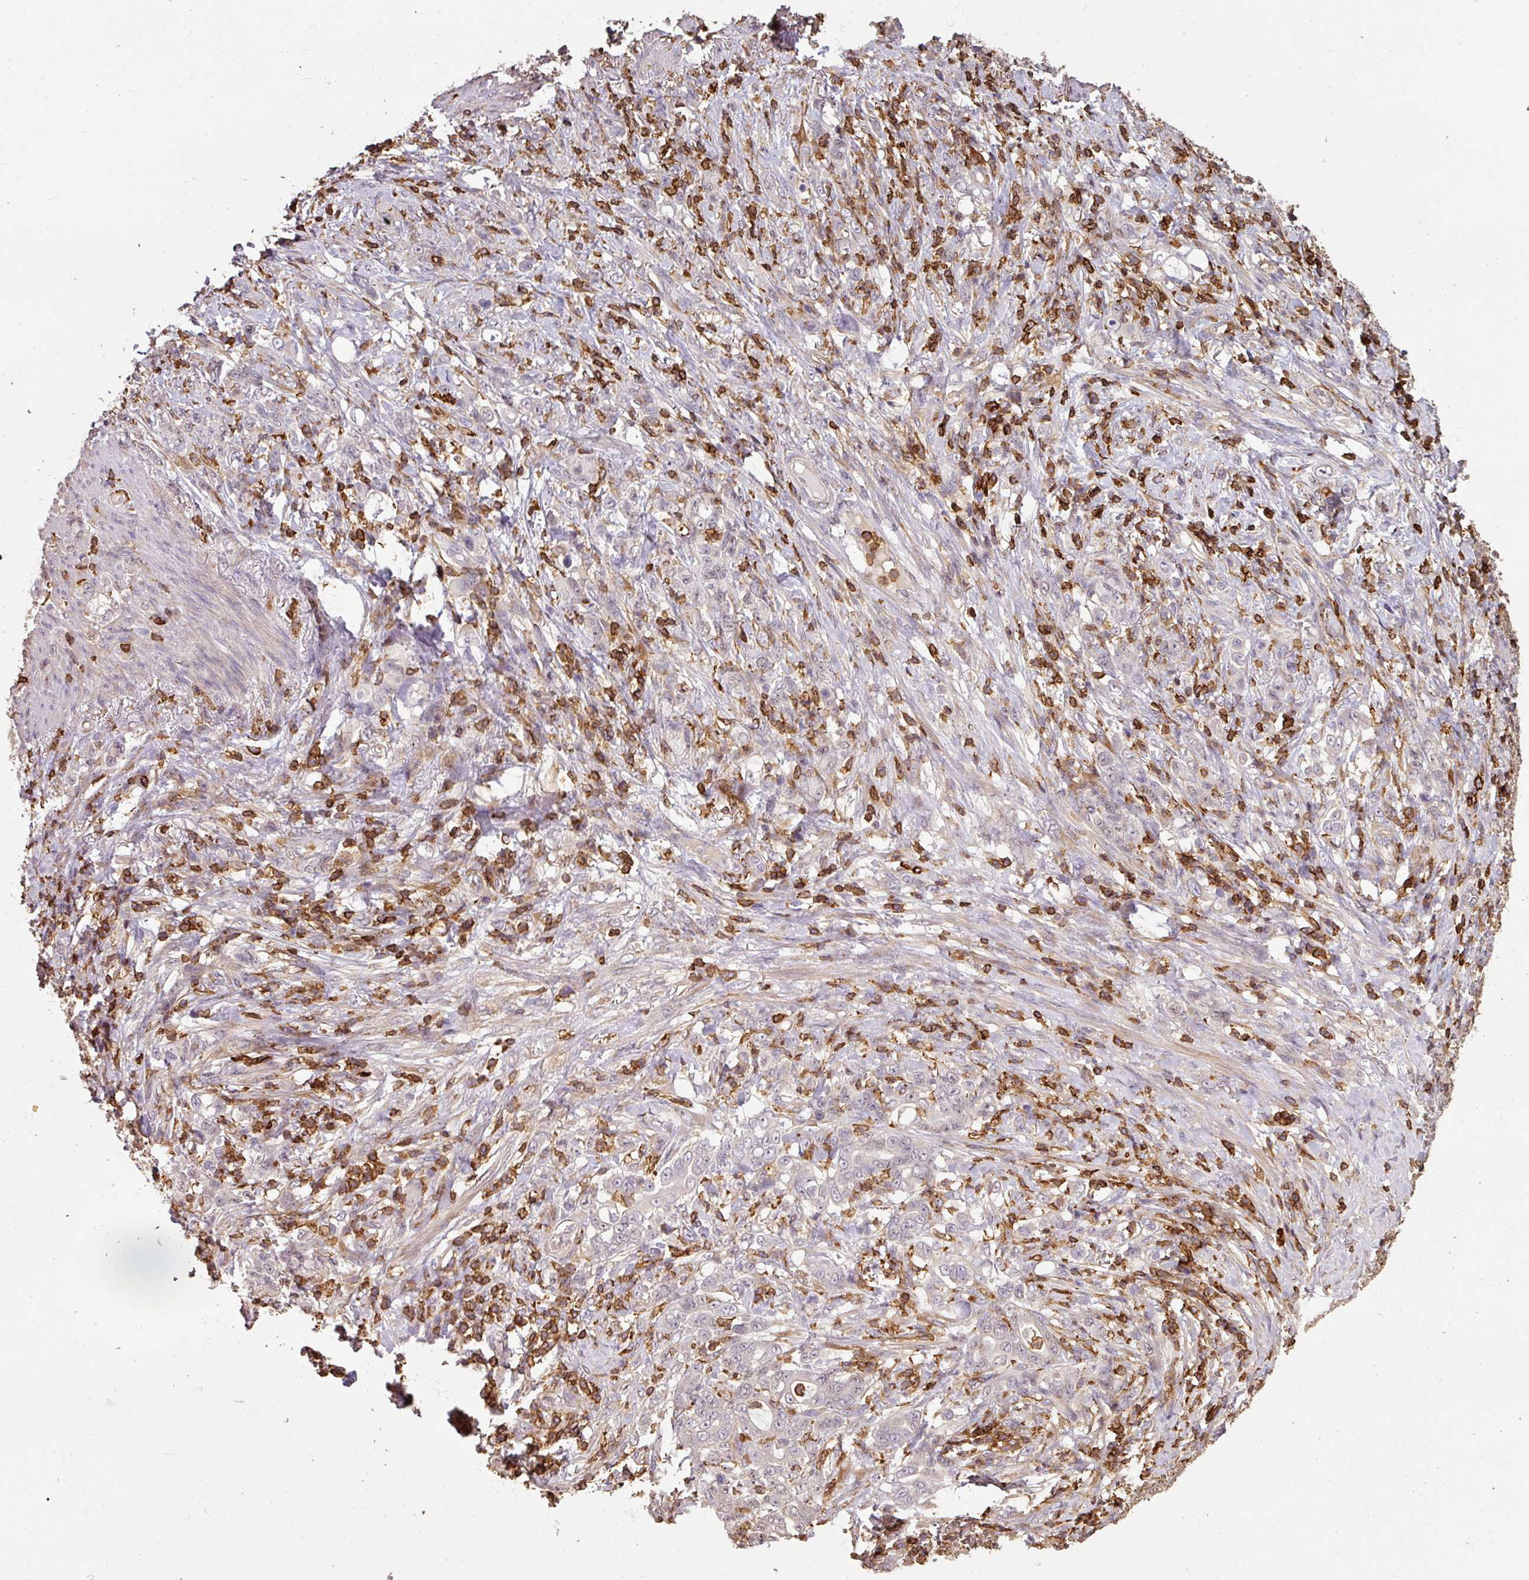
{"staining": {"intensity": "negative", "quantity": "none", "location": "none"}, "tissue": "stomach cancer", "cell_type": "Tumor cells", "image_type": "cancer", "snomed": [{"axis": "morphology", "description": "Adenocarcinoma, NOS"}, {"axis": "topography", "description": "Stomach"}], "caption": "Immunohistochemistry (IHC) image of stomach cancer stained for a protein (brown), which reveals no positivity in tumor cells.", "gene": "OLFML2B", "patient": {"sex": "female", "age": 79}}